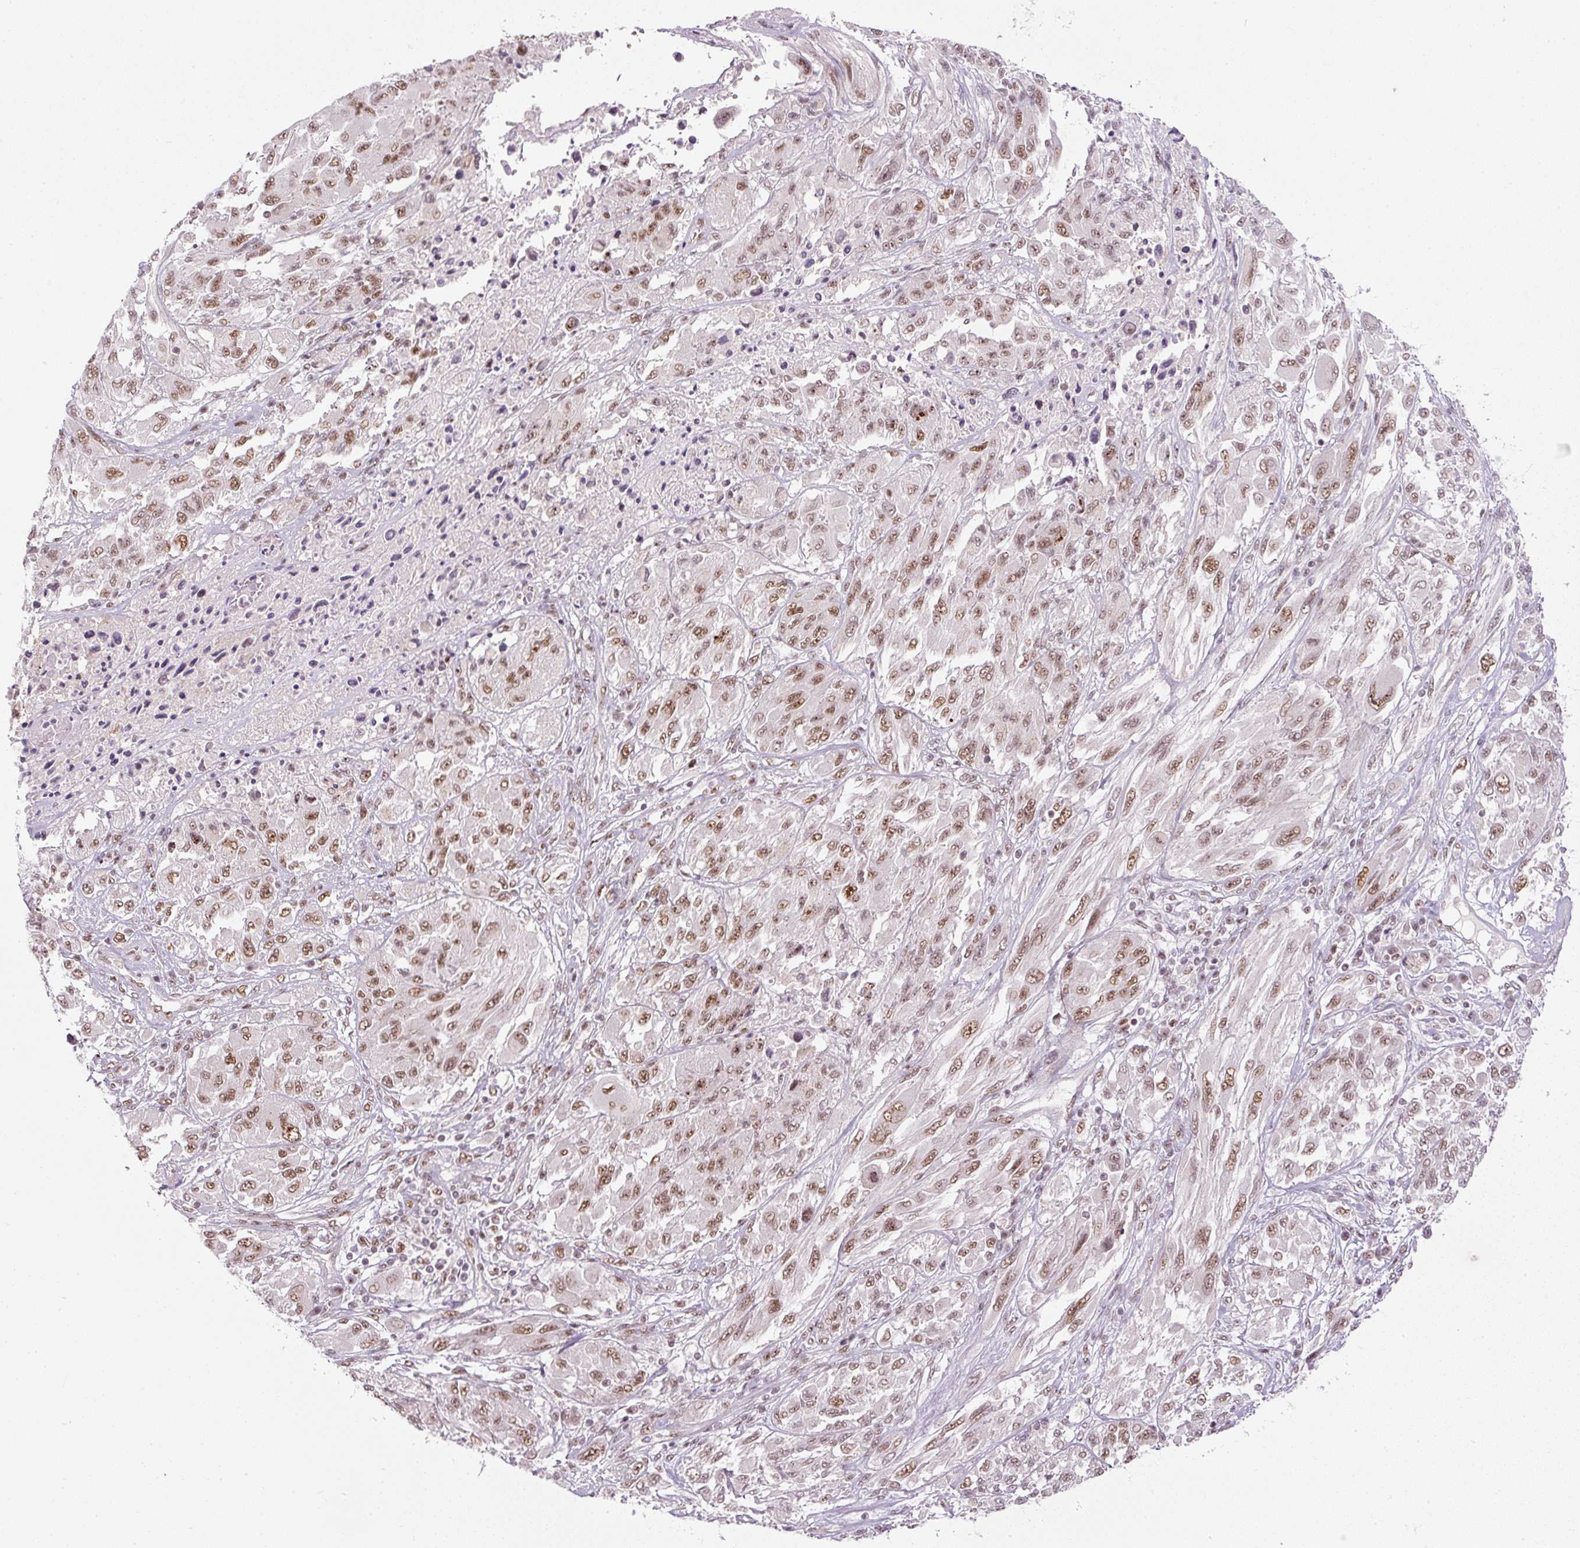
{"staining": {"intensity": "moderate", "quantity": ">75%", "location": "nuclear"}, "tissue": "melanoma", "cell_type": "Tumor cells", "image_type": "cancer", "snomed": [{"axis": "morphology", "description": "Malignant melanoma, NOS"}, {"axis": "topography", "description": "Skin"}], "caption": "High-magnification brightfield microscopy of melanoma stained with DAB (3,3'-diaminobenzidine) (brown) and counterstained with hematoxylin (blue). tumor cells exhibit moderate nuclear positivity is present in approximately>75% of cells.", "gene": "U2AF2", "patient": {"sex": "female", "age": 91}}